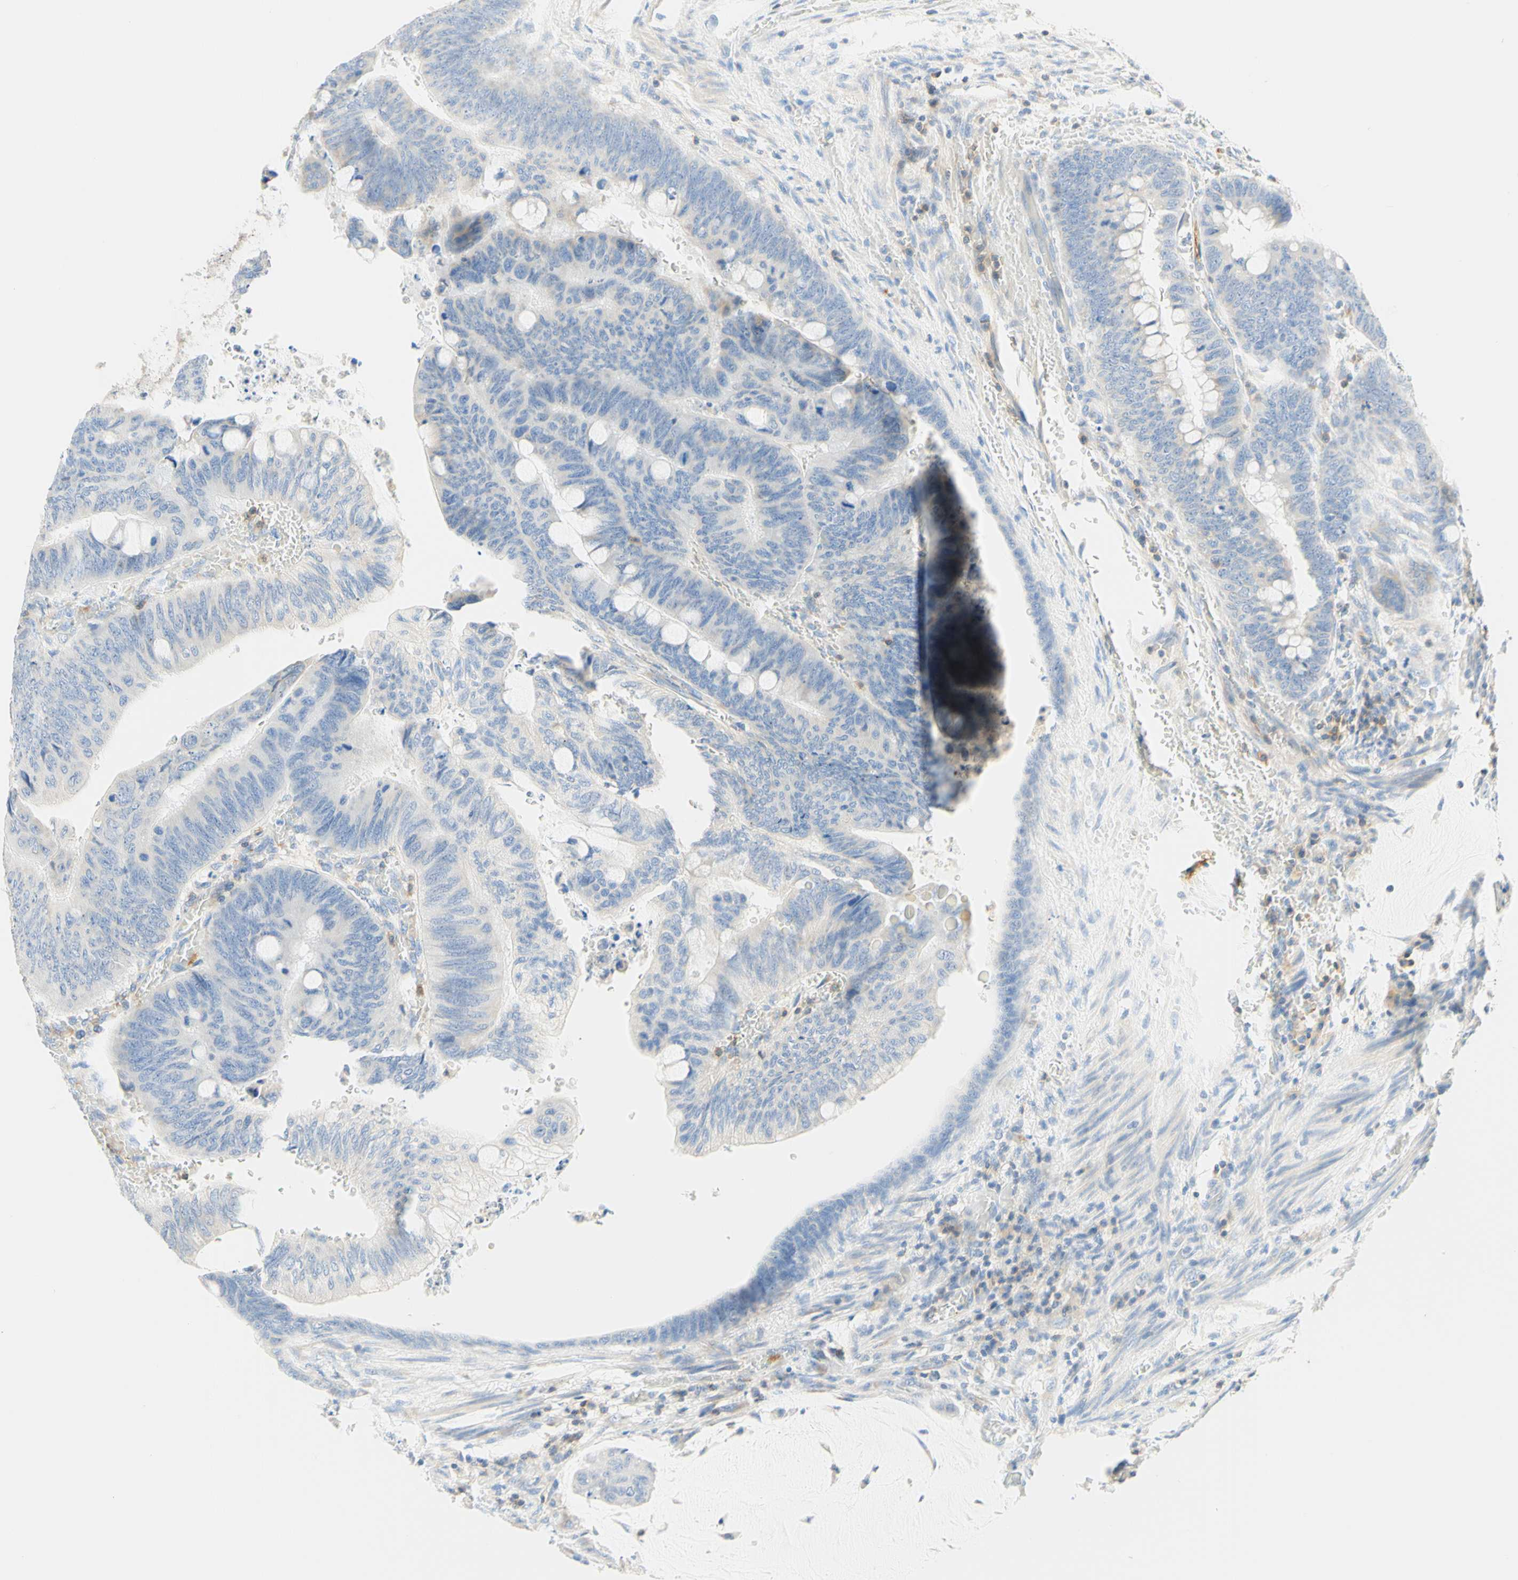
{"staining": {"intensity": "negative", "quantity": "none", "location": "none"}, "tissue": "colorectal cancer", "cell_type": "Tumor cells", "image_type": "cancer", "snomed": [{"axis": "morphology", "description": "Normal tissue, NOS"}, {"axis": "morphology", "description": "Adenocarcinoma, NOS"}, {"axis": "topography", "description": "Rectum"}, {"axis": "topography", "description": "Peripheral nerve tissue"}], "caption": "The image displays no significant staining in tumor cells of colorectal cancer.", "gene": "LAT", "patient": {"sex": "male", "age": 92}}